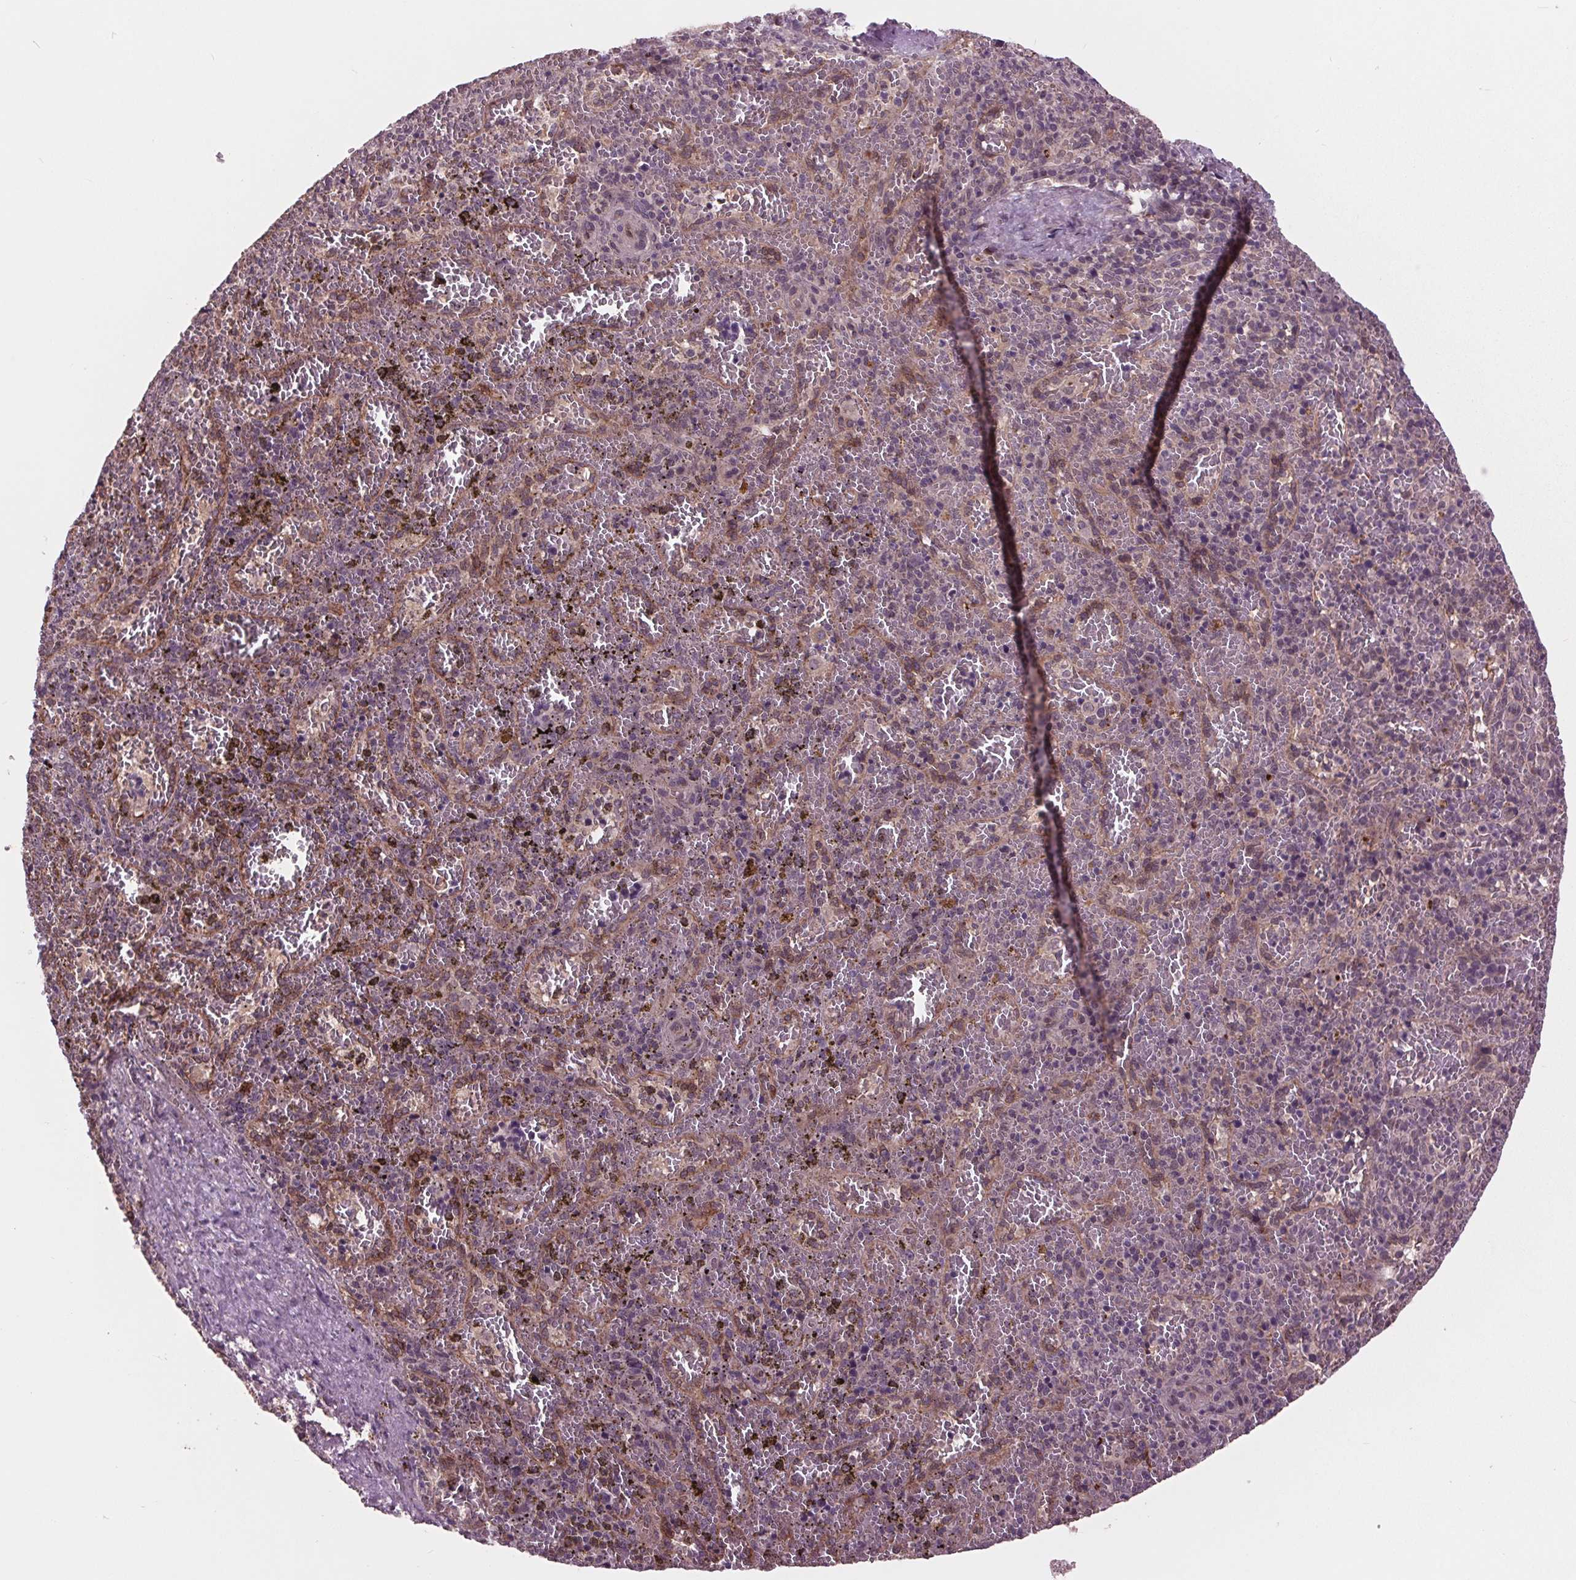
{"staining": {"intensity": "negative", "quantity": "none", "location": "none"}, "tissue": "spleen", "cell_type": "Cells in red pulp", "image_type": "normal", "snomed": [{"axis": "morphology", "description": "Normal tissue, NOS"}, {"axis": "topography", "description": "Spleen"}], "caption": "Immunohistochemistry image of benign spleen: human spleen stained with DAB (3,3'-diaminobenzidine) exhibits no significant protein expression in cells in red pulp.", "gene": "MAPK8", "patient": {"sex": "female", "age": 50}}